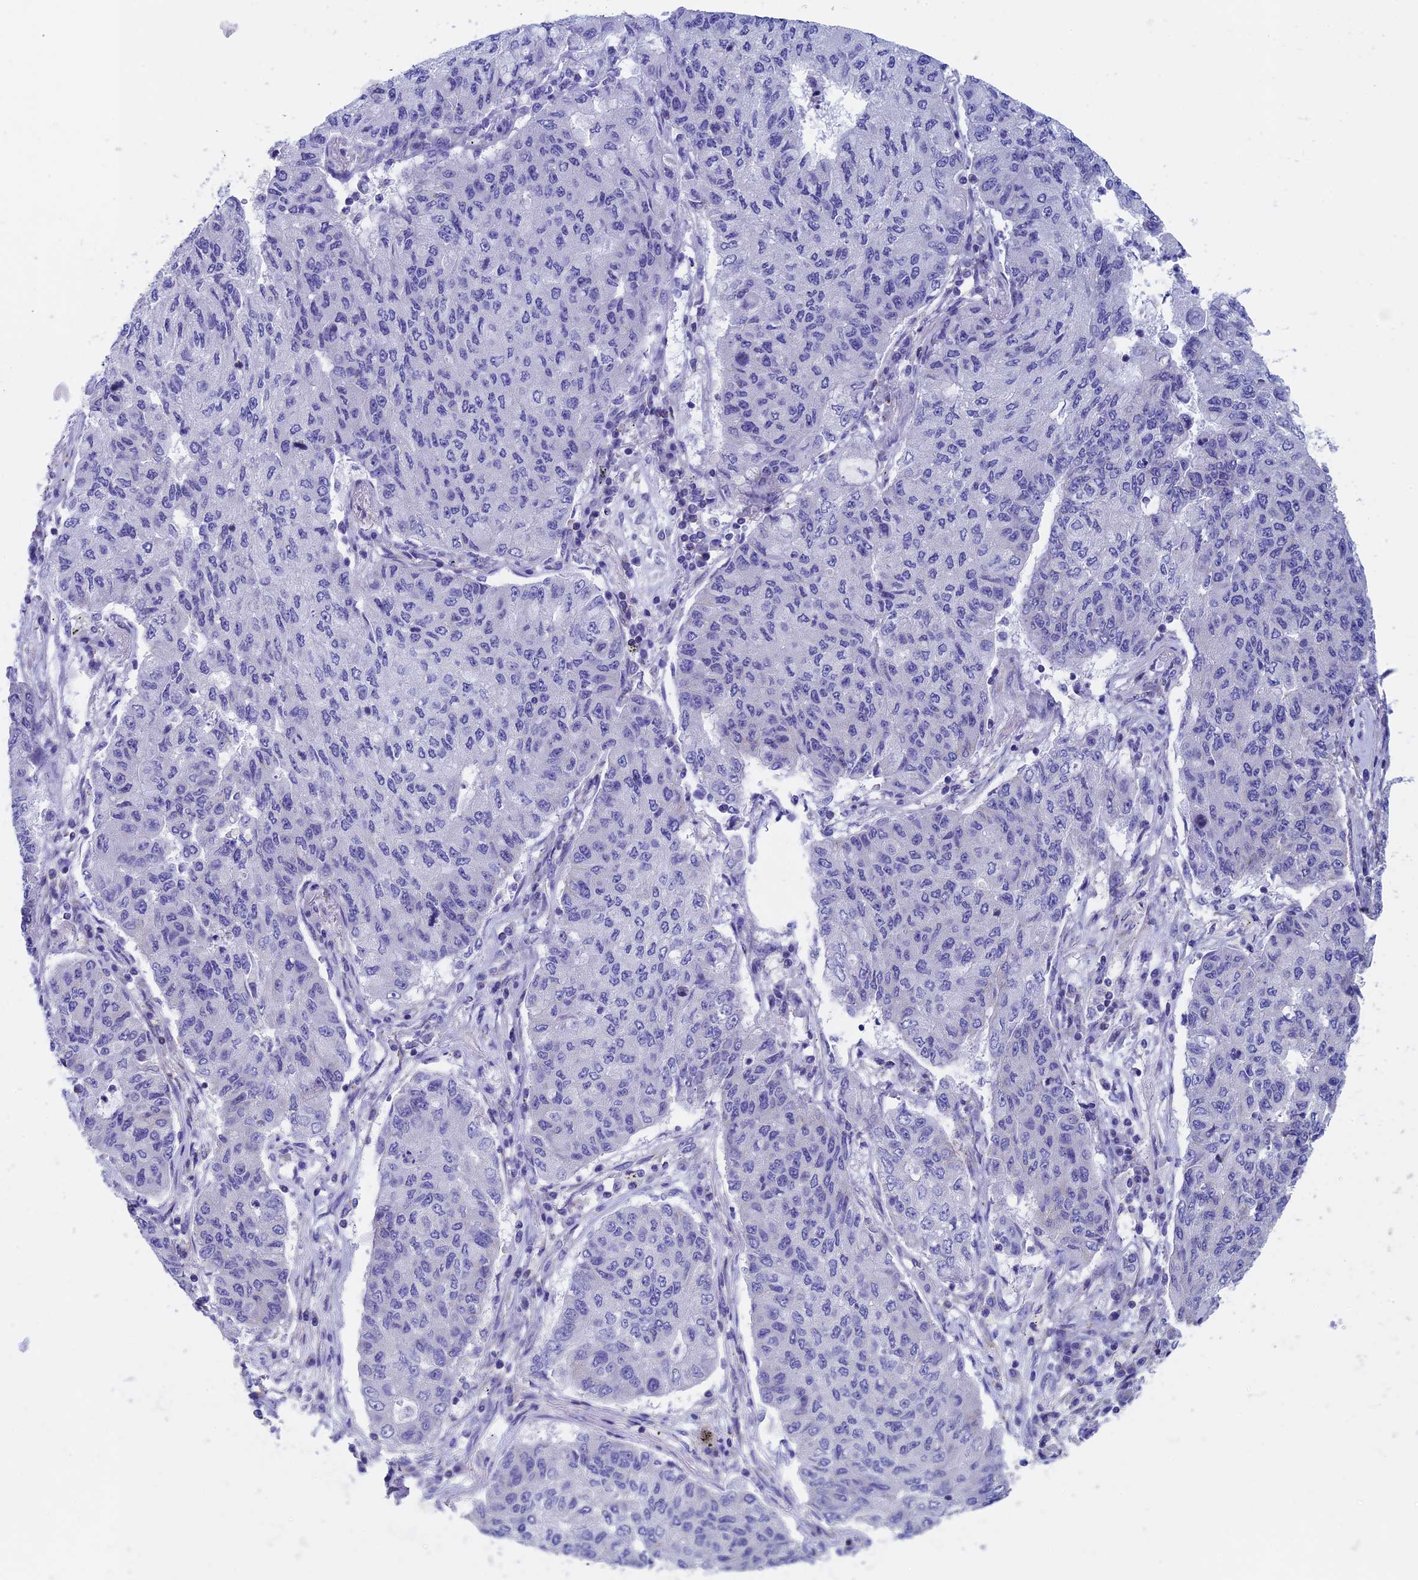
{"staining": {"intensity": "negative", "quantity": "none", "location": "none"}, "tissue": "lung cancer", "cell_type": "Tumor cells", "image_type": "cancer", "snomed": [{"axis": "morphology", "description": "Squamous cell carcinoma, NOS"}, {"axis": "topography", "description": "Lung"}], "caption": "High power microscopy photomicrograph of an immunohistochemistry (IHC) photomicrograph of lung squamous cell carcinoma, revealing no significant staining in tumor cells.", "gene": "SEPTIN1", "patient": {"sex": "male", "age": 74}}